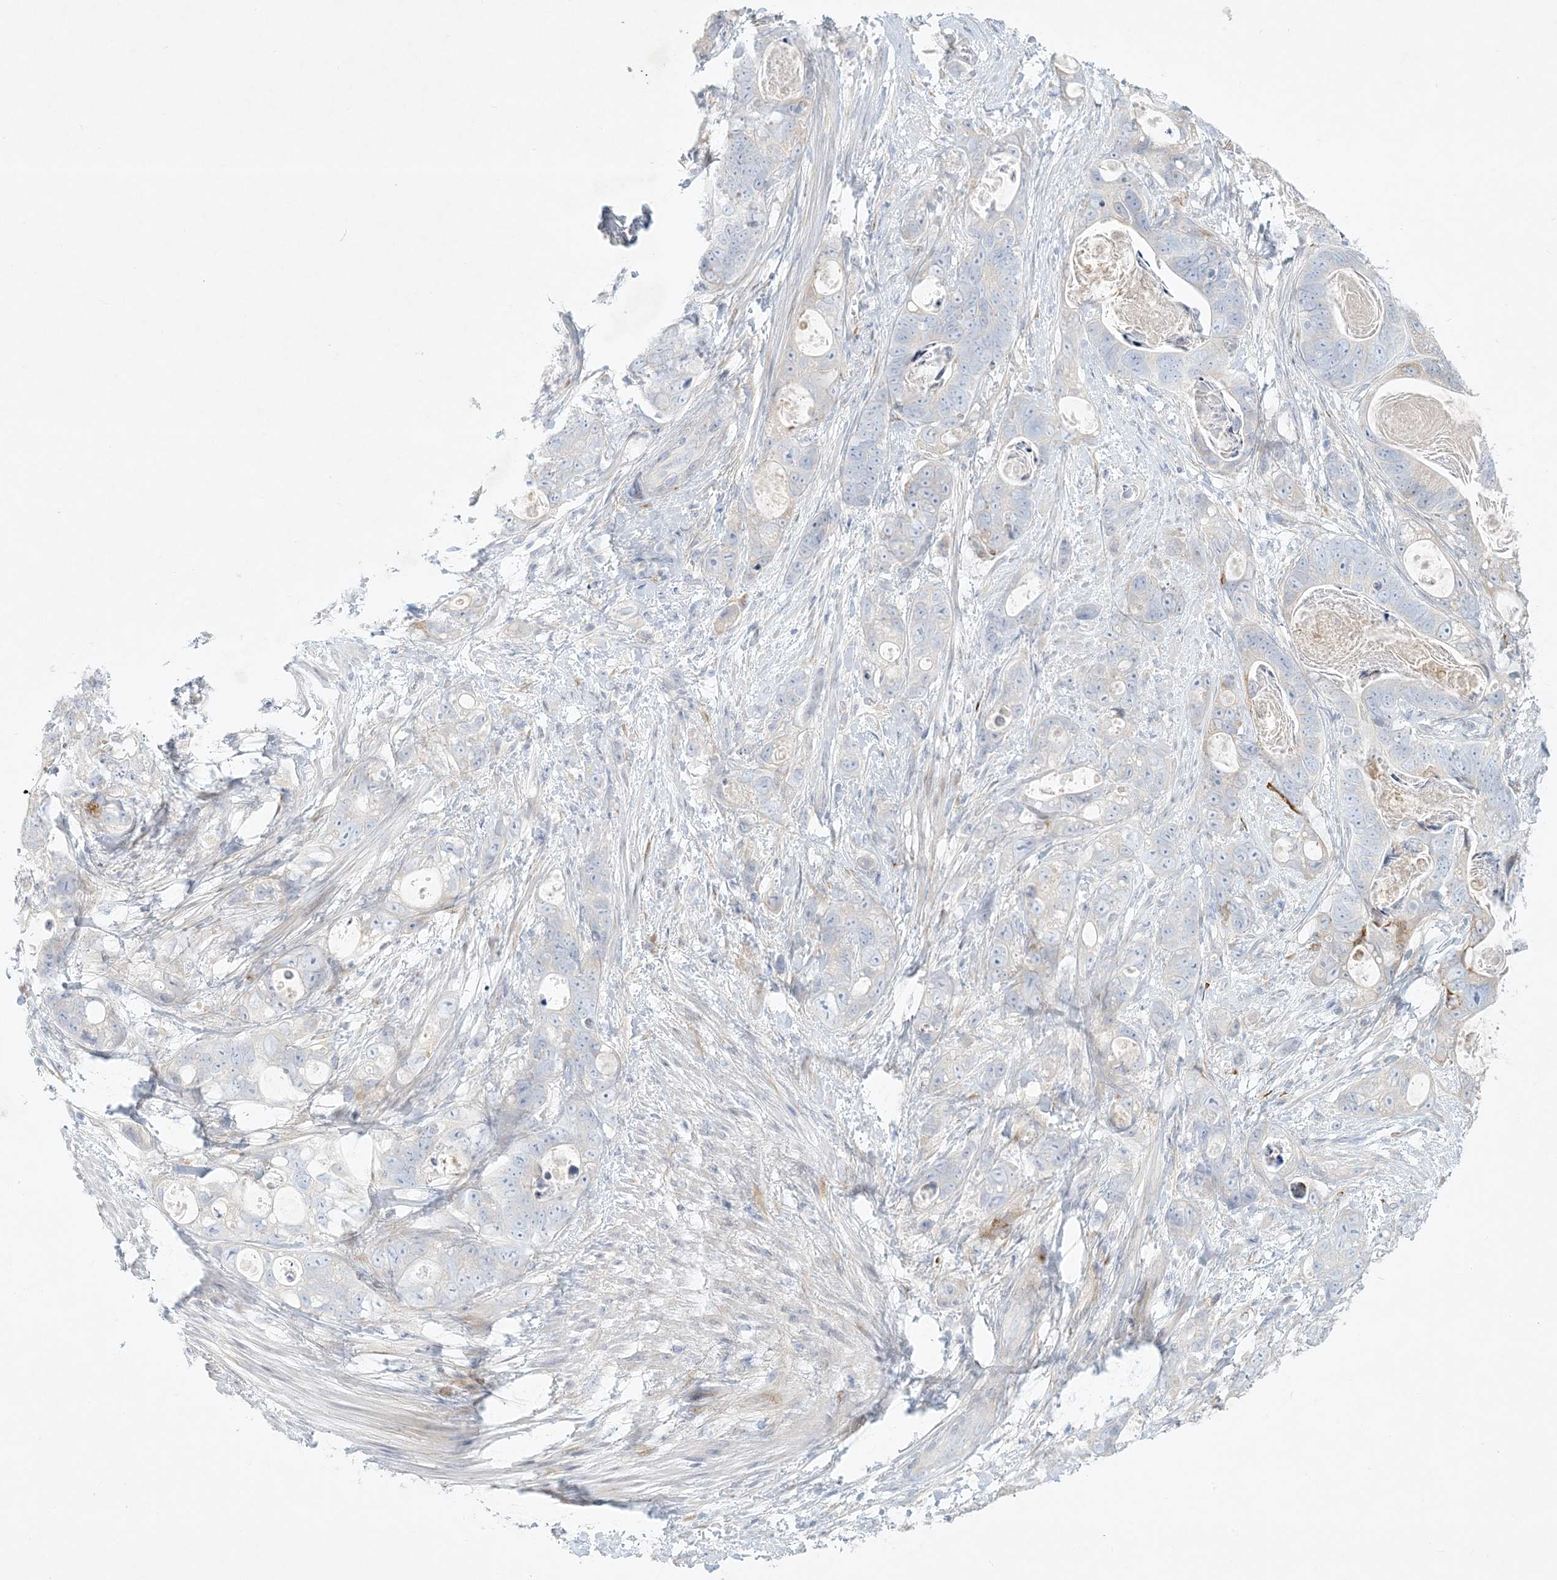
{"staining": {"intensity": "negative", "quantity": "none", "location": "none"}, "tissue": "stomach cancer", "cell_type": "Tumor cells", "image_type": "cancer", "snomed": [{"axis": "morphology", "description": "Normal tissue, NOS"}, {"axis": "morphology", "description": "Adenocarcinoma, NOS"}, {"axis": "topography", "description": "Stomach"}], "caption": "Stomach cancer was stained to show a protein in brown. There is no significant expression in tumor cells.", "gene": "ZNF385D", "patient": {"sex": "female", "age": 89}}